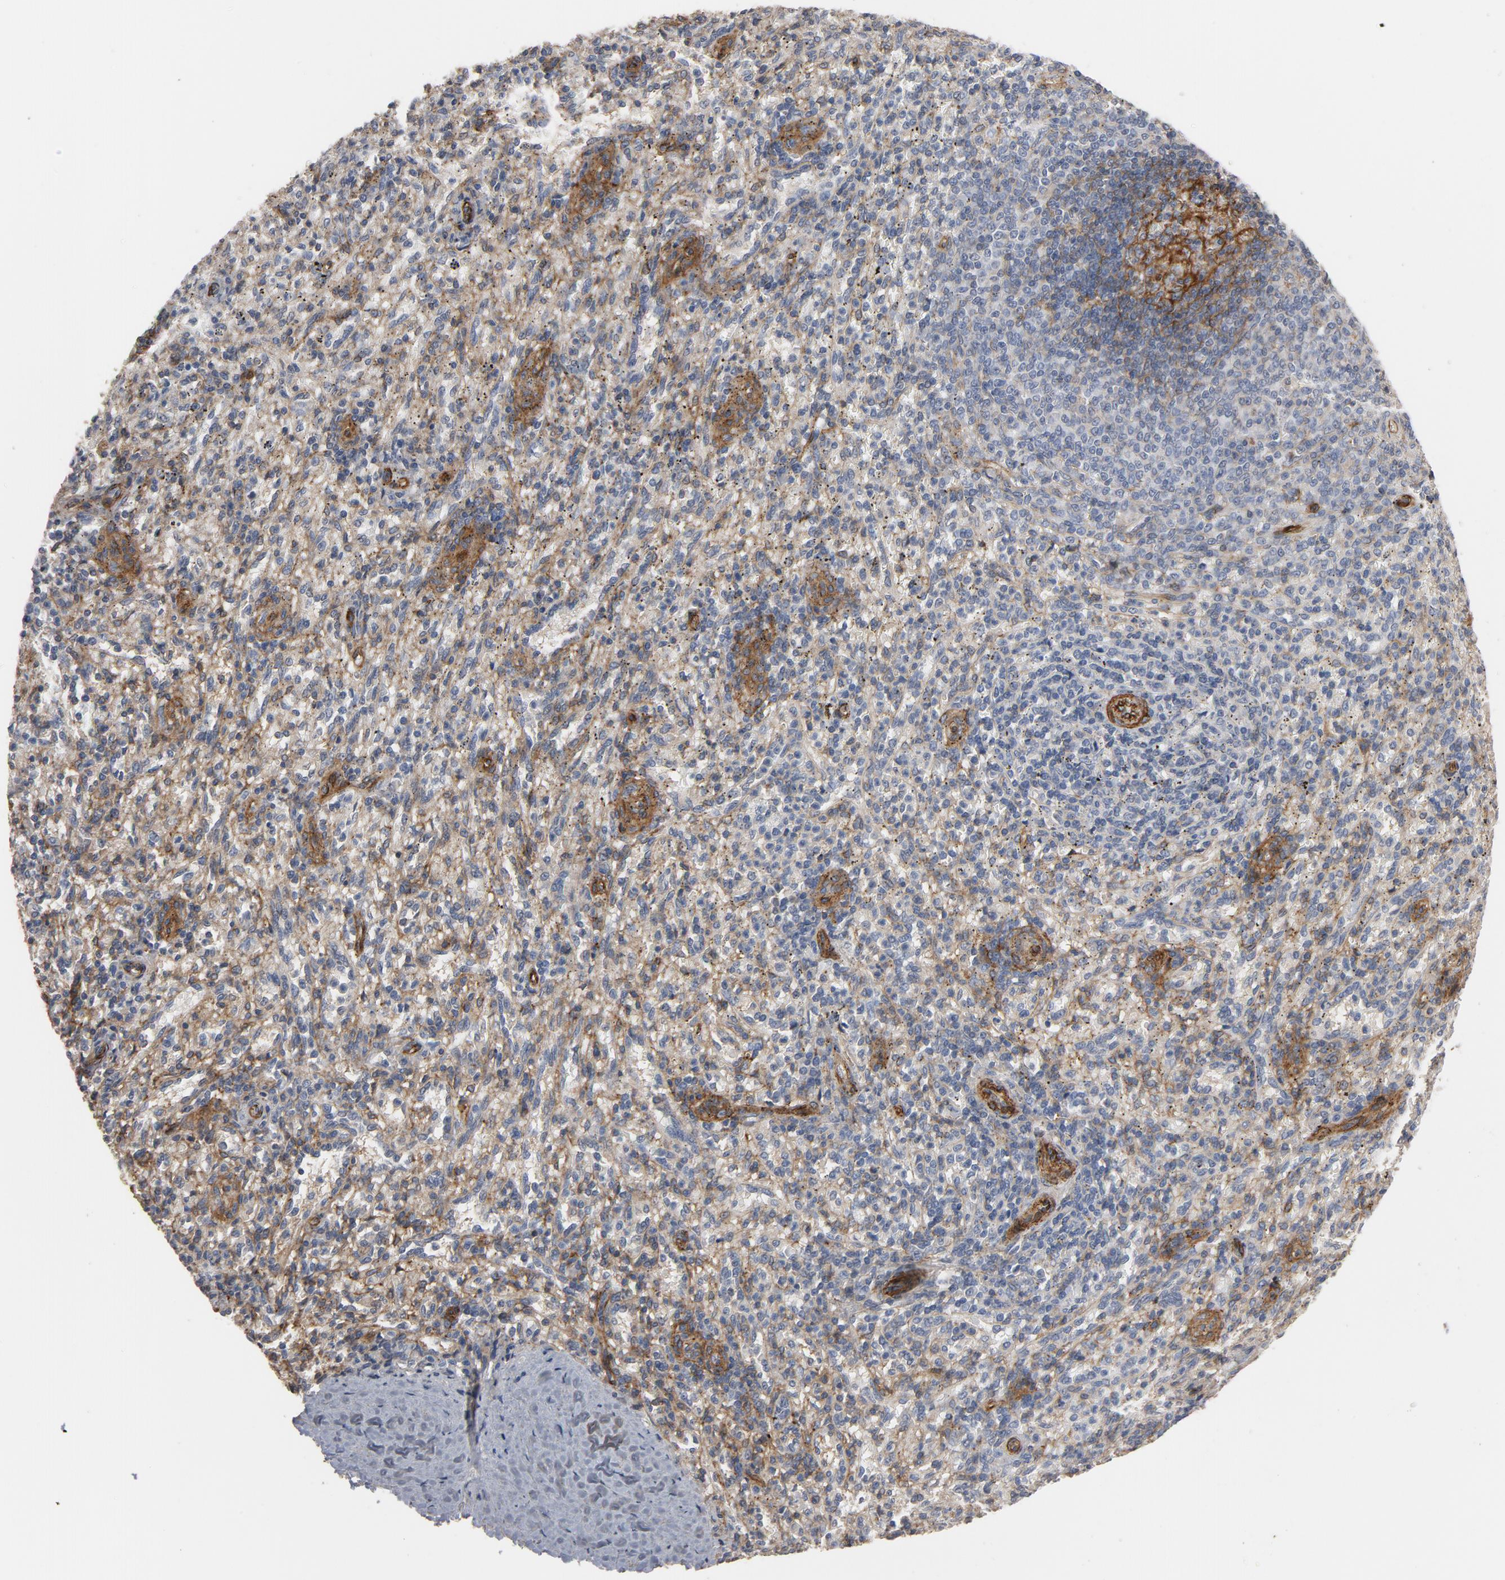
{"staining": {"intensity": "weak", "quantity": "25%-75%", "location": "cytoplasmic/membranous"}, "tissue": "spleen", "cell_type": "Cells in red pulp", "image_type": "normal", "snomed": [{"axis": "morphology", "description": "Normal tissue, NOS"}, {"axis": "topography", "description": "Spleen"}], "caption": "Immunohistochemical staining of normal human spleen reveals low levels of weak cytoplasmic/membranous staining in about 25%-75% of cells in red pulp.", "gene": "GNG2", "patient": {"sex": "female", "age": 10}}